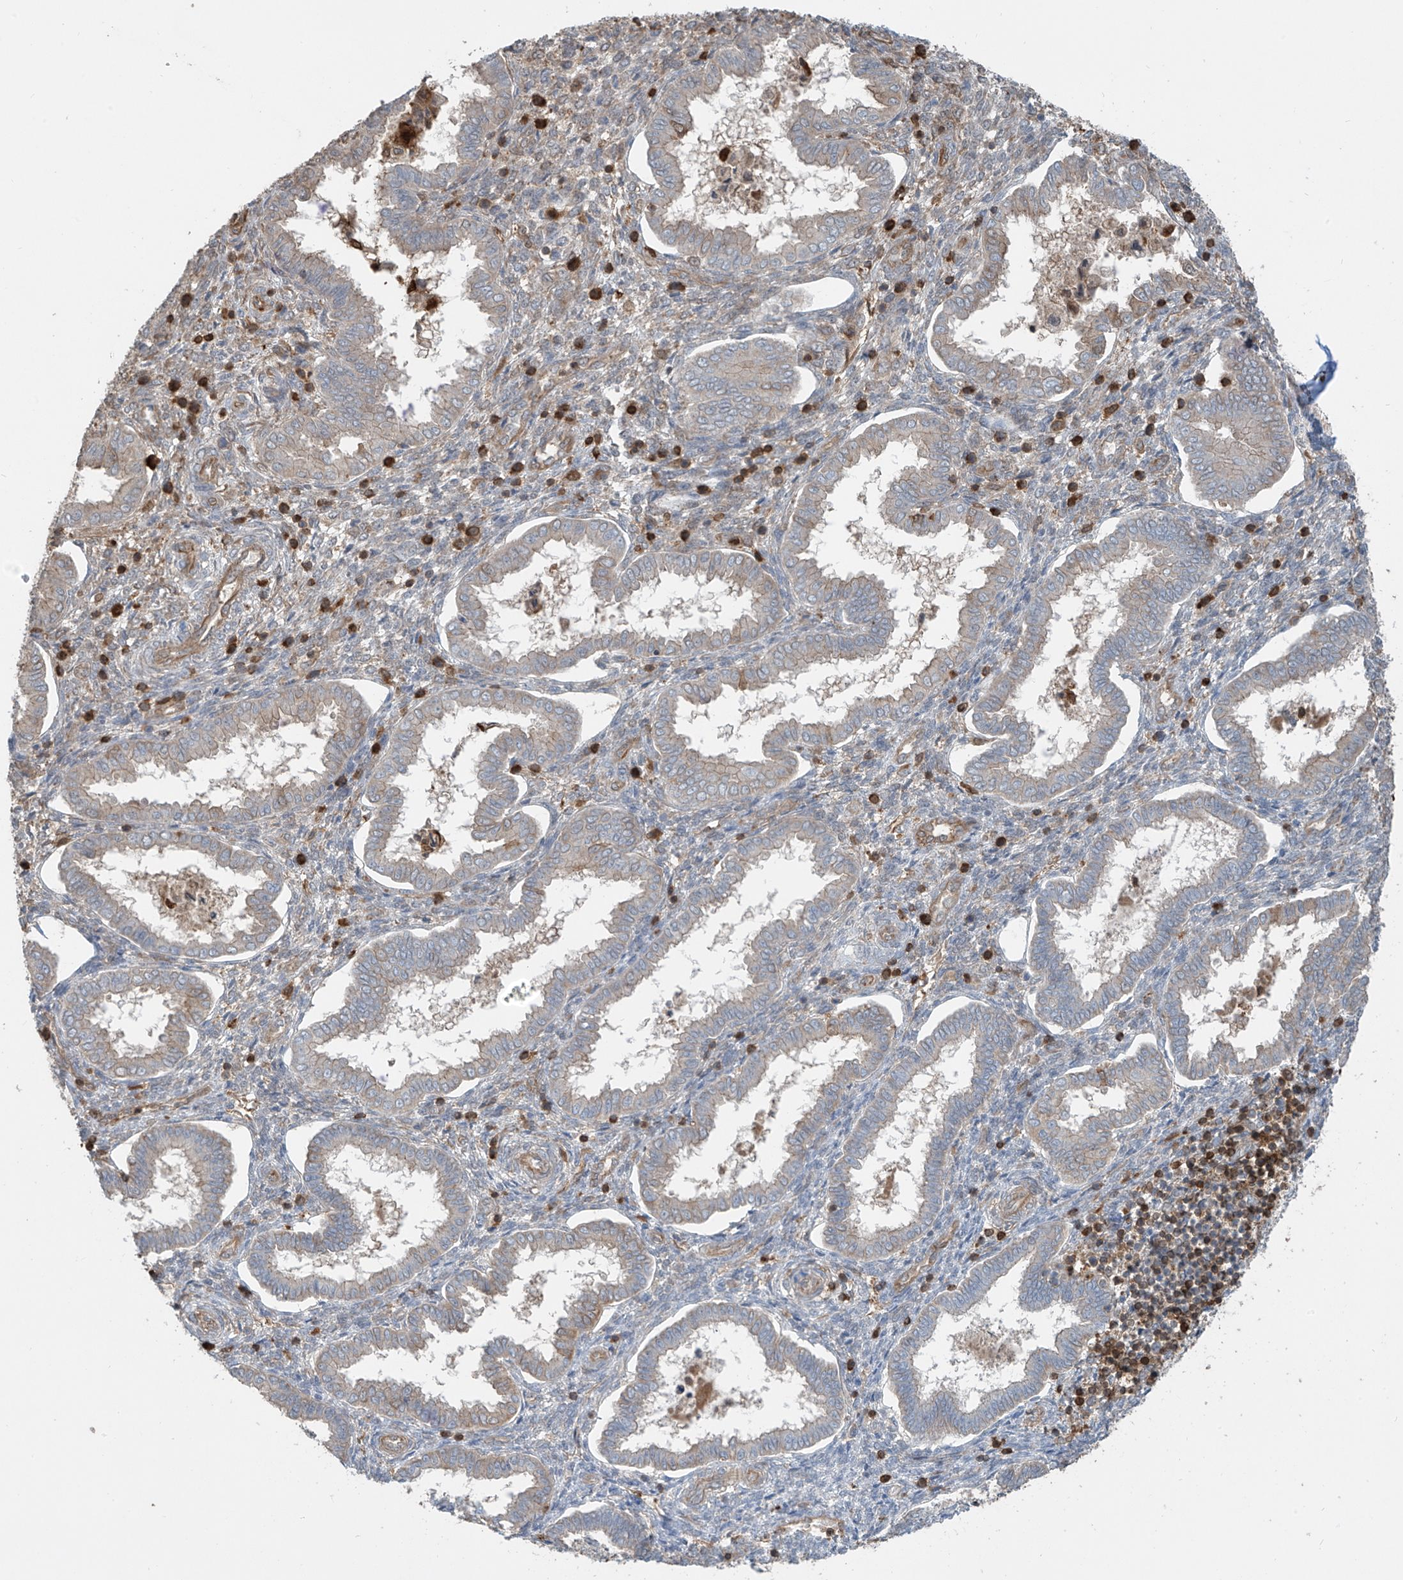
{"staining": {"intensity": "weak", "quantity": "<25%", "location": "cytoplasmic/membranous"}, "tissue": "endometrium", "cell_type": "Cells in endometrial stroma", "image_type": "normal", "snomed": [{"axis": "morphology", "description": "Normal tissue, NOS"}, {"axis": "topography", "description": "Endometrium"}], "caption": "The photomicrograph exhibits no significant staining in cells in endometrial stroma of endometrium.", "gene": "SH3BGRL3", "patient": {"sex": "female", "age": 24}}